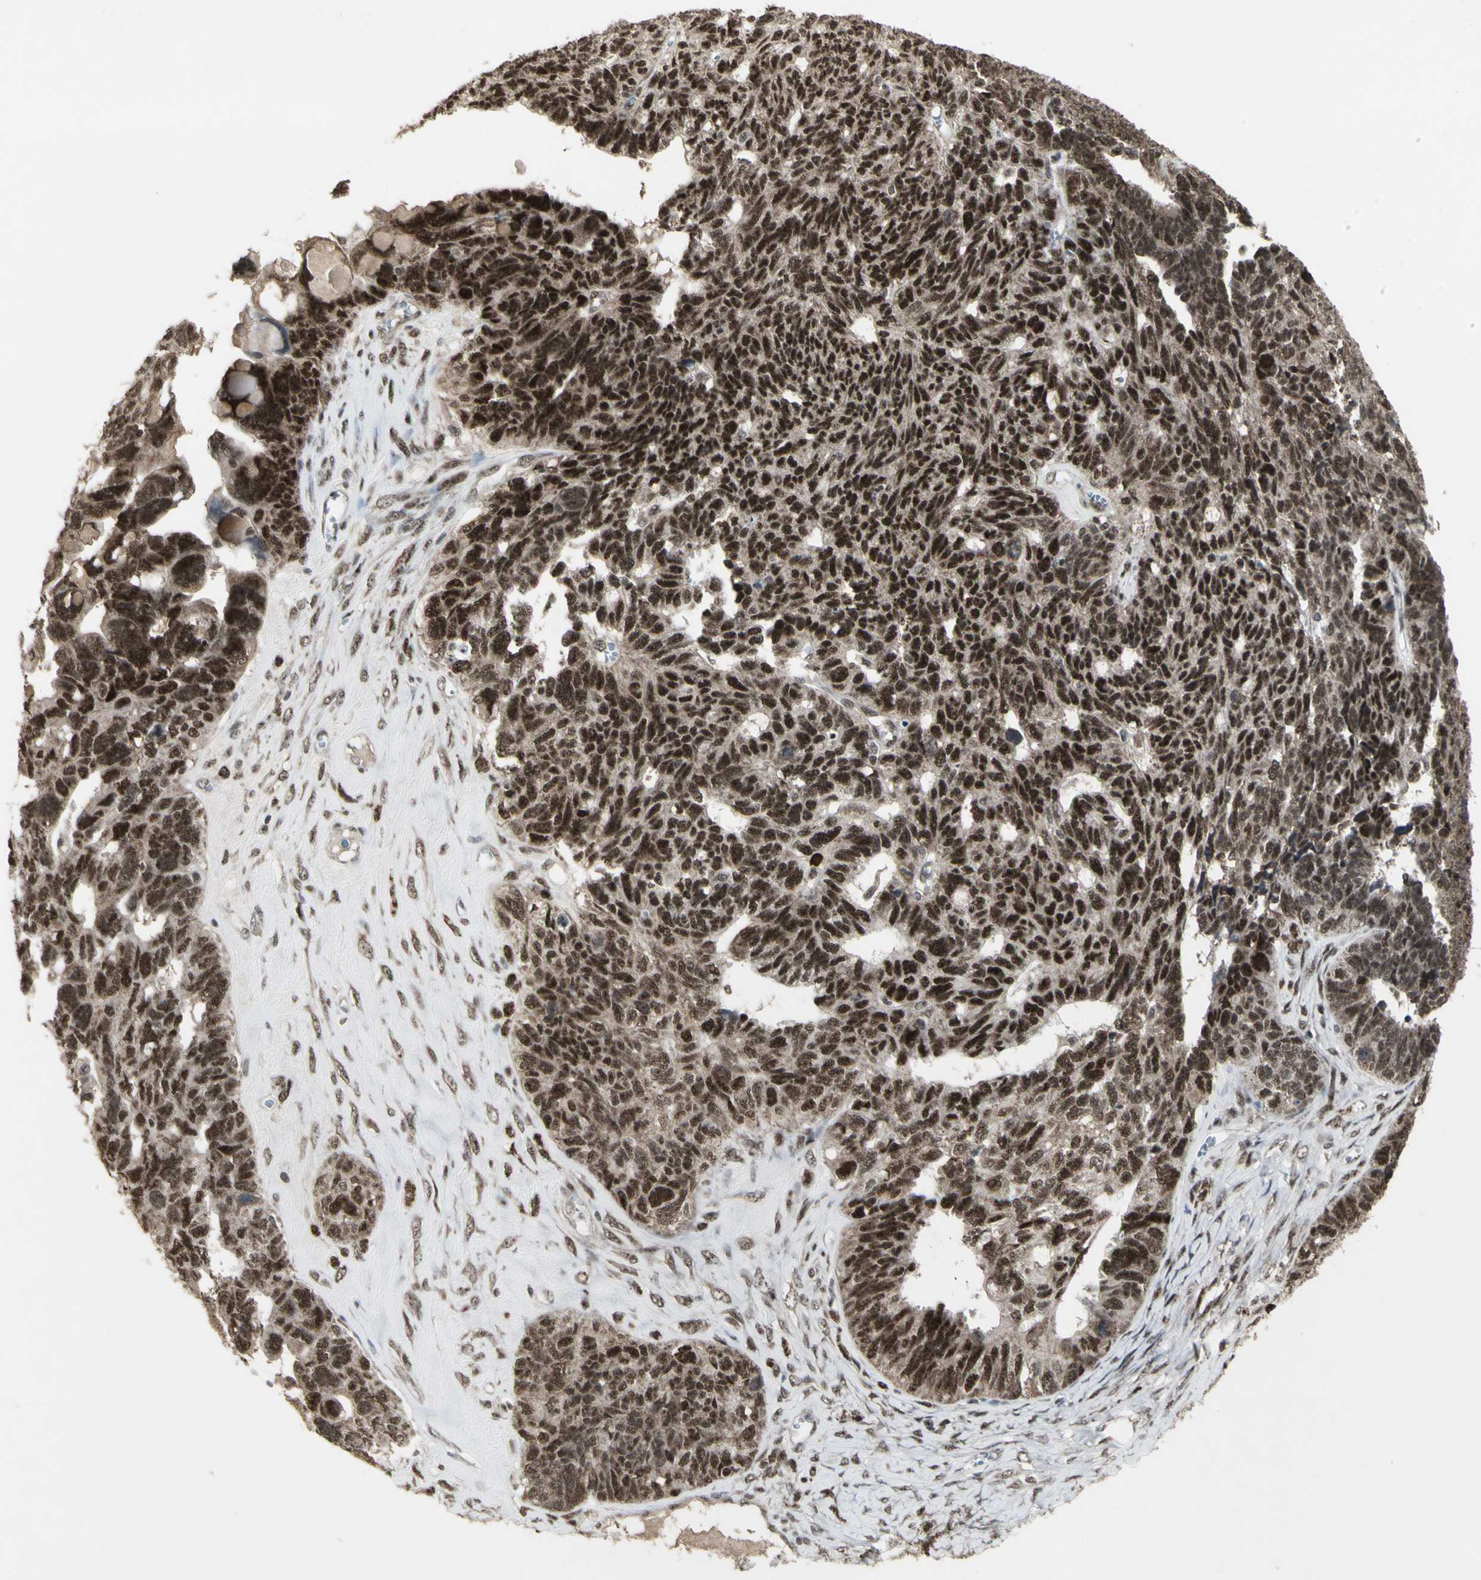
{"staining": {"intensity": "strong", "quantity": ">75%", "location": "nuclear"}, "tissue": "ovarian cancer", "cell_type": "Tumor cells", "image_type": "cancer", "snomed": [{"axis": "morphology", "description": "Cystadenocarcinoma, serous, NOS"}, {"axis": "topography", "description": "Ovary"}], "caption": "This micrograph shows ovarian cancer (serous cystadenocarcinoma) stained with IHC to label a protein in brown. The nuclear of tumor cells show strong positivity for the protein. Nuclei are counter-stained blue.", "gene": "CCNT1", "patient": {"sex": "female", "age": 79}}